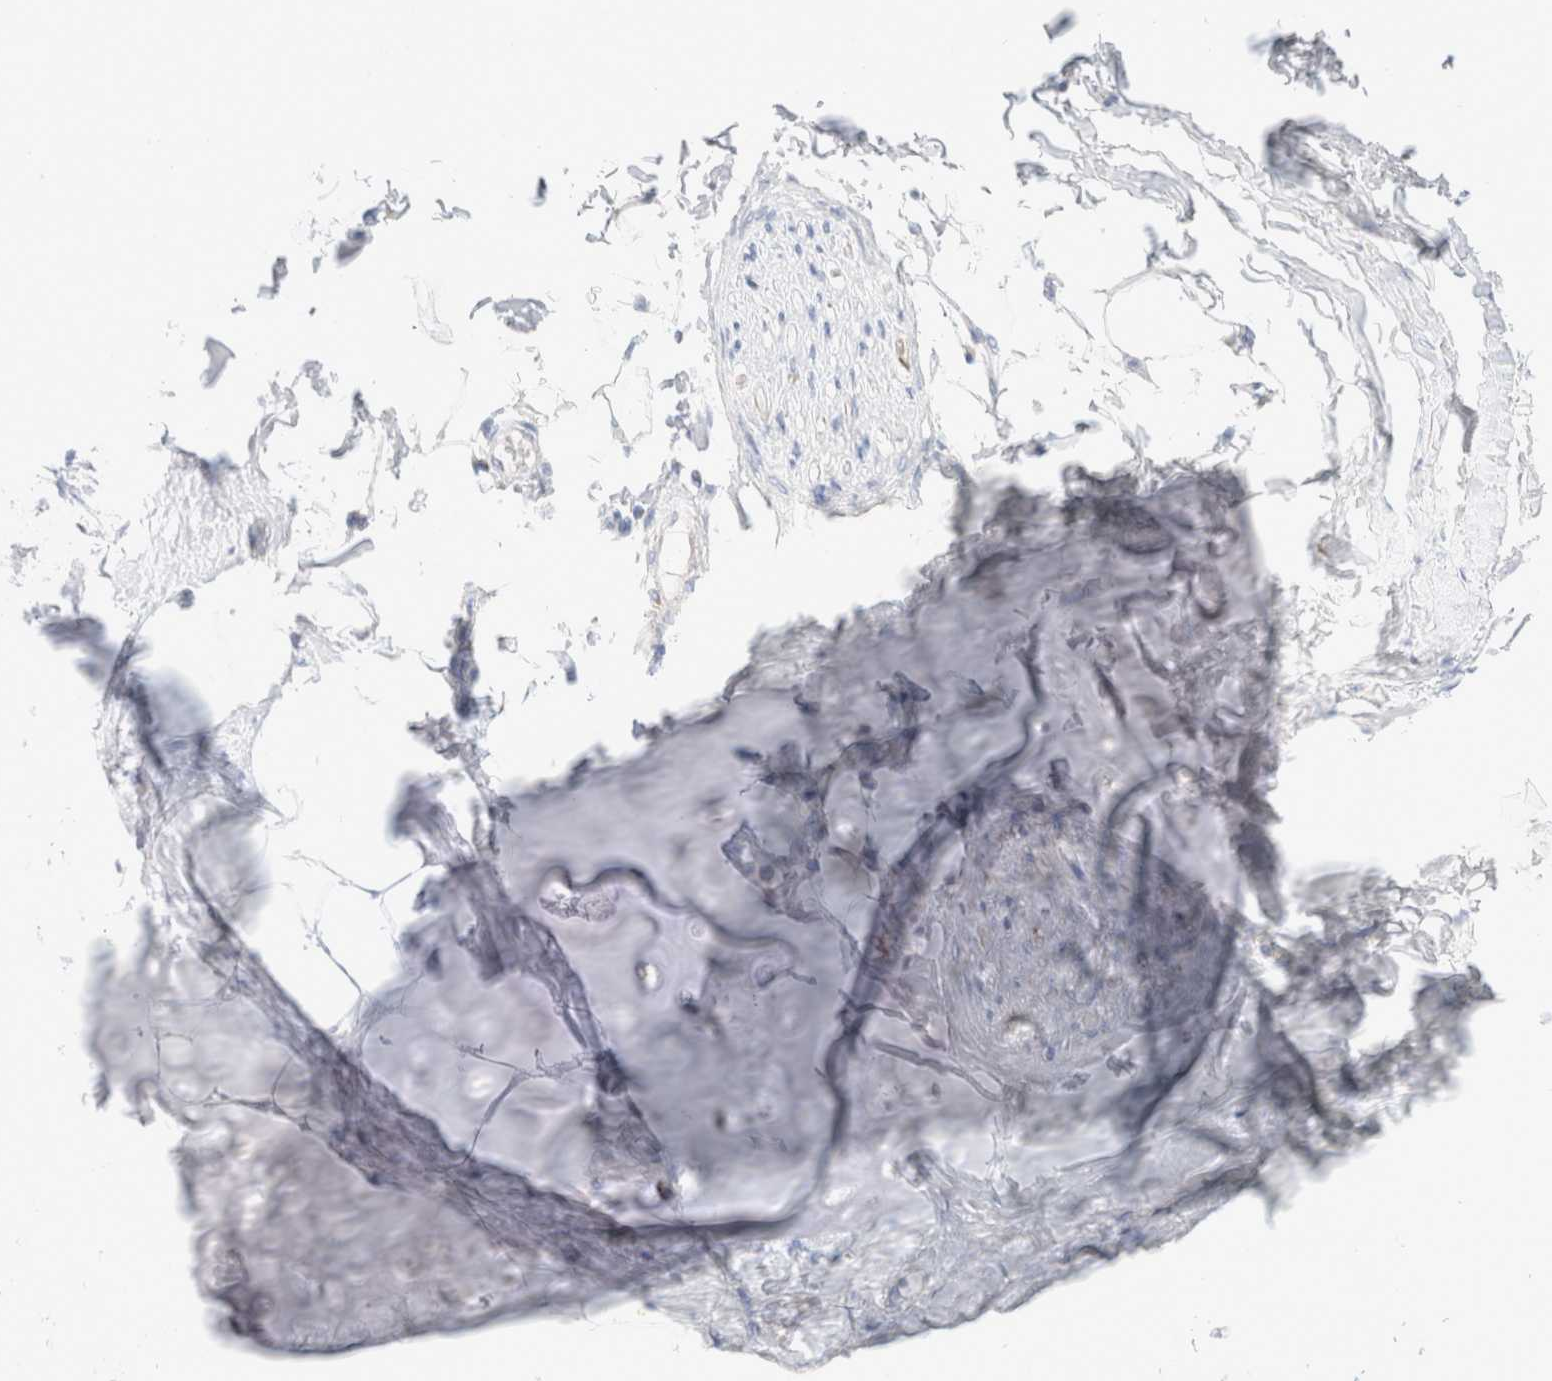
{"staining": {"intensity": "negative", "quantity": "none", "location": "none"}, "tissue": "adipose tissue", "cell_type": "Adipocytes", "image_type": "normal", "snomed": [{"axis": "morphology", "description": "Normal tissue, NOS"}, {"axis": "topography", "description": "Cartilage tissue"}, {"axis": "topography", "description": "Bronchus"}], "caption": "Adipocytes are negative for protein expression in normal human adipose tissue. Nuclei are stained in blue.", "gene": "ATP6V1C1", "patient": {"sex": "female", "age": 73}}